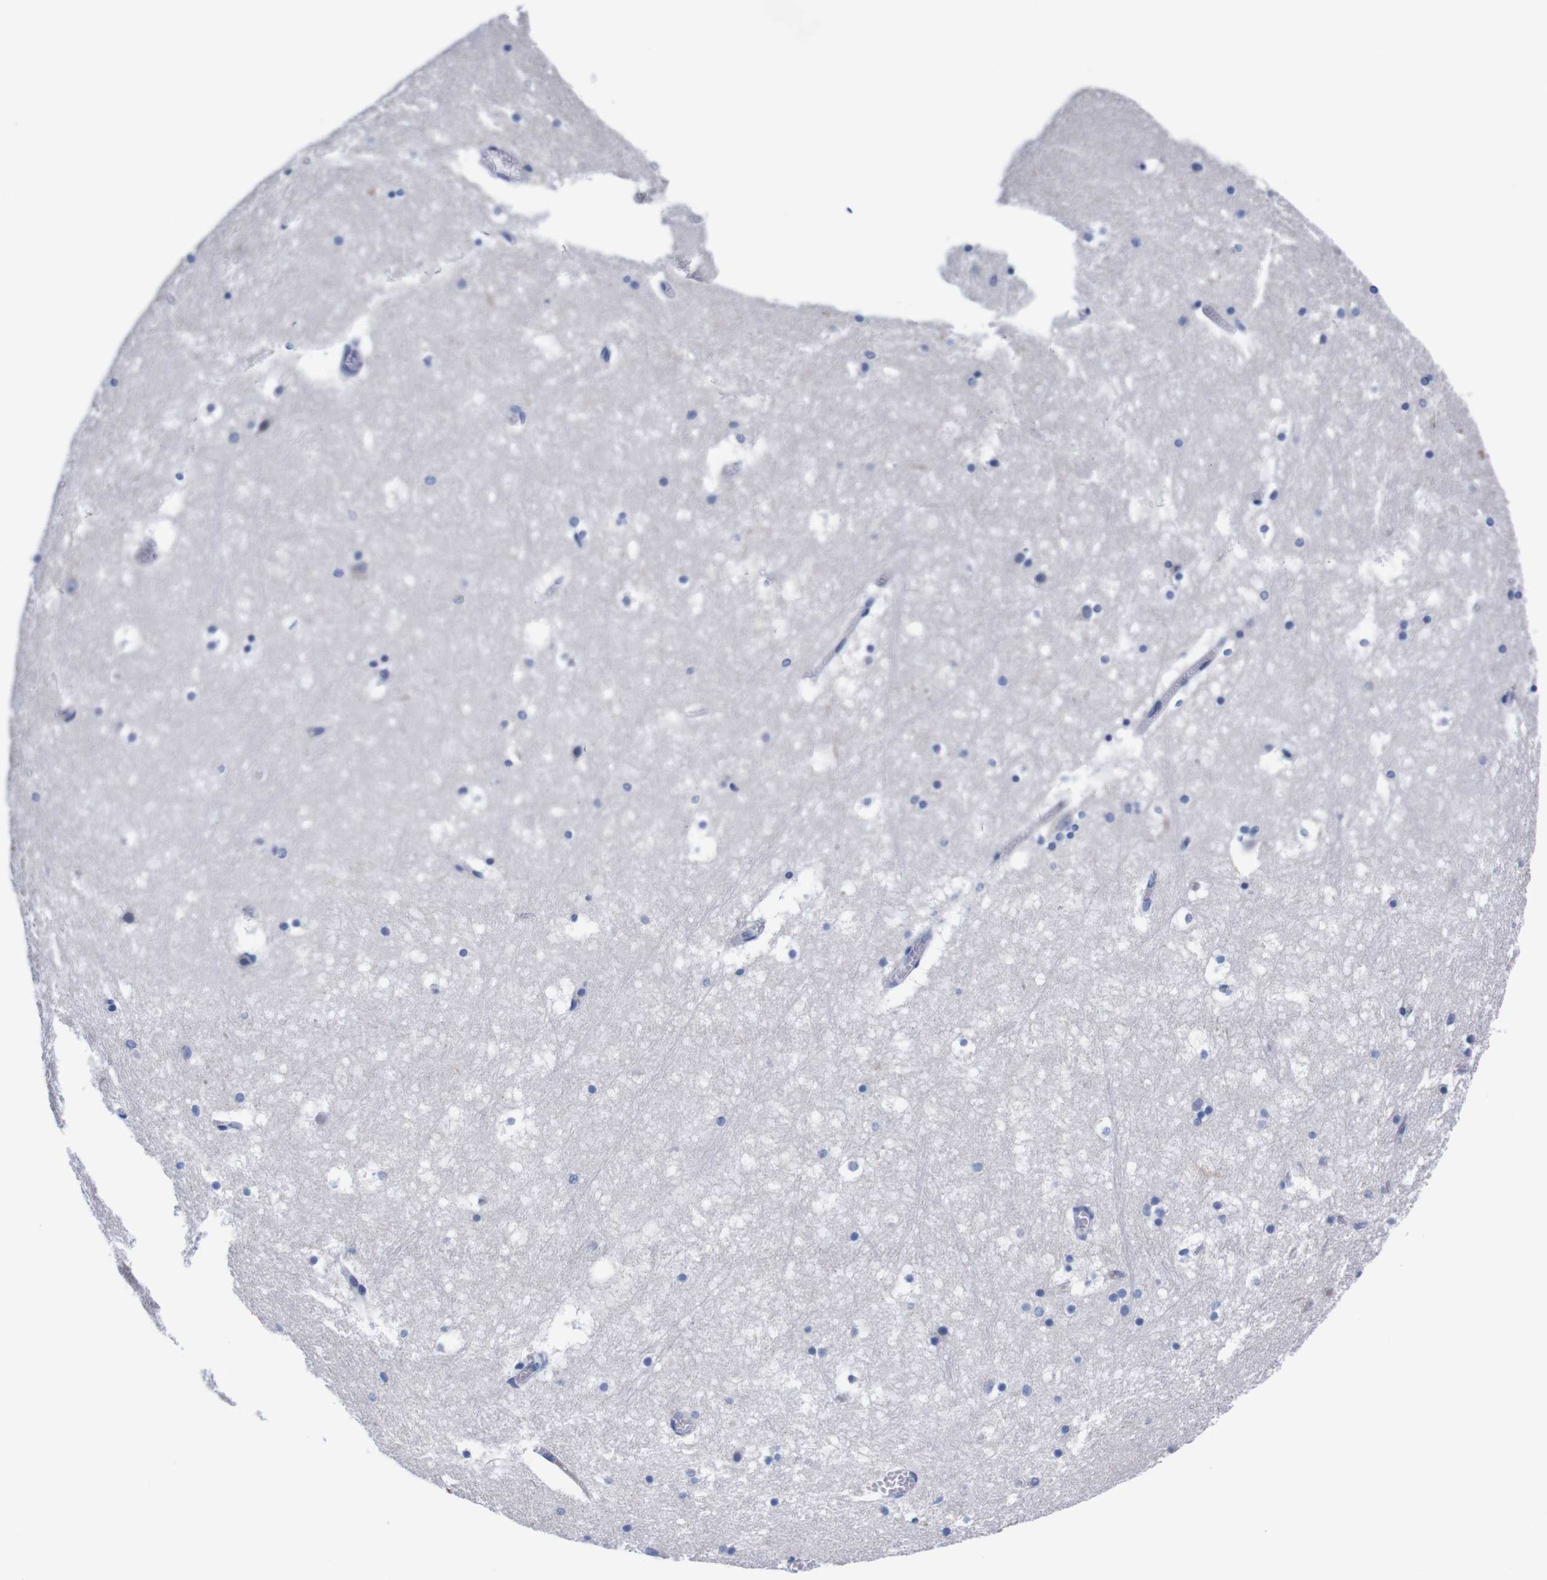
{"staining": {"intensity": "strong", "quantity": "<25%", "location": "cytoplasmic/membranous"}, "tissue": "hippocampus", "cell_type": "Glial cells", "image_type": "normal", "snomed": [{"axis": "morphology", "description": "Normal tissue, NOS"}, {"axis": "topography", "description": "Hippocampus"}], "caption": "A brown stain shows strong cytoplasmic/membranous positivity of a protein in glial cells of benign hippocampus. (DAB IHC with brightfield microscopy, high magnification).", "gene": "FAM210A", "patient": {"sex": "male", "age": 45}}